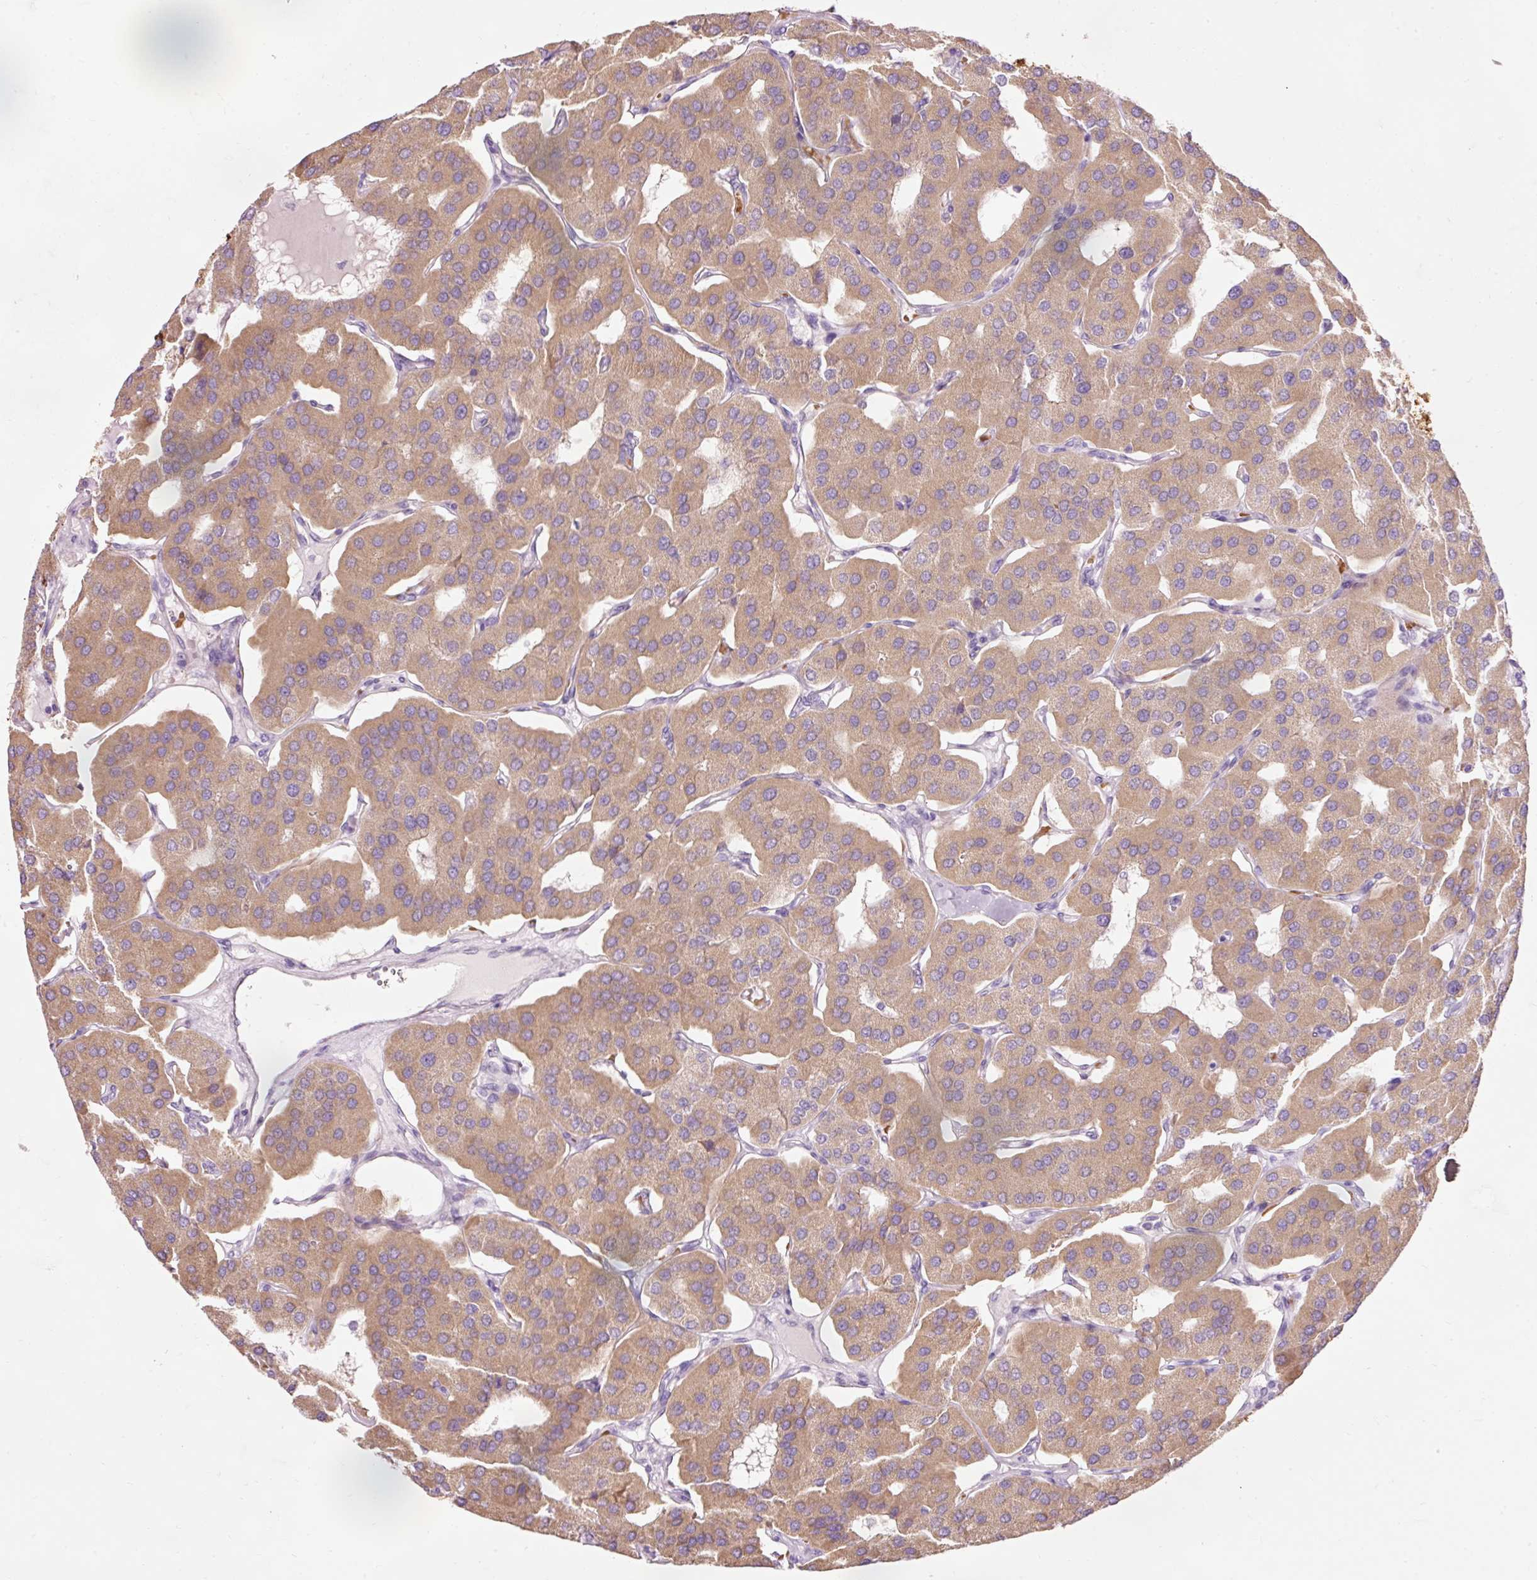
{"staining": {"intensity": "moderate", "quantity": ">75%", "location": "cytoplasmic/membranous"}, "tissue": "parathyroid gland", "cell_type": "Glandular cells", "image_type": "normal", "snomed": [{"axis": "morphology", "description": "Normal tissue, NOS"}, {"axis": "morphology", "description": "Adenoma, NOS"}, {"axis": "topography", "description": "Parathyroid gland"}], "caption": "High-magnification brightfield microscopy of unremarkable parathyroid gland stained with DAB (brown) and counterstained with hematoxylin (blue). glandular cells exhibit moderate cytoplasmic/membranous expression is present in about>75% of cells. The protein is stained brown, and the nuclei are stained in blue (DAB IHC with brightfield microscopy, high magnification).", "gene": "DHRS11", "patient": {"sex": "female", "age": 86}}